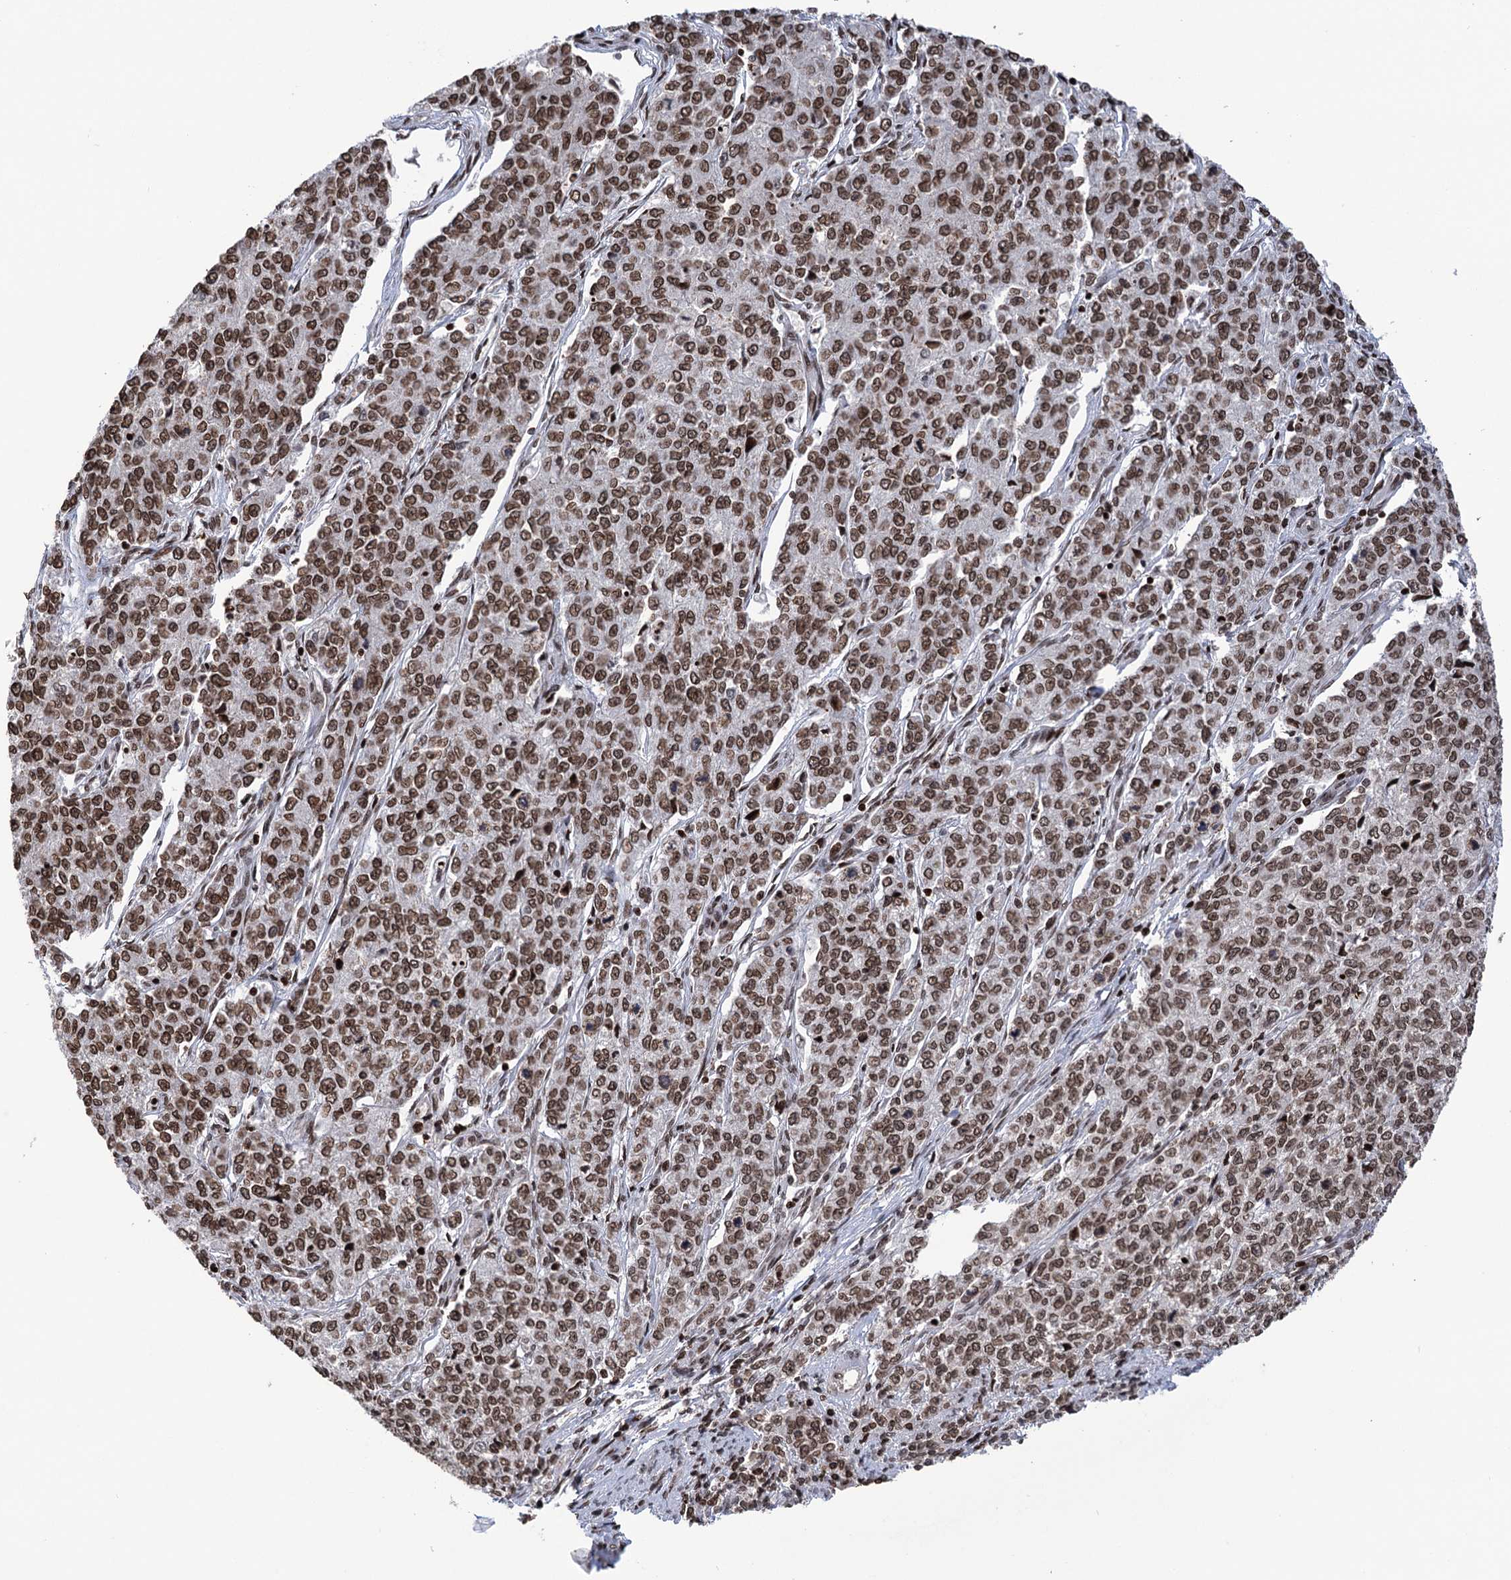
{"staining": {"intensity": "moderate", "quantity": ">75%", "location": "nuclear"}, "tissue": "endometrial cancer", "cell_type": "Tumor cells", "image_type": "cancer", "snomed": [{"axis": "morphology", "description": "Adenocarcinoma, NOS"}, {"axis": "topography", "description": "Endometrium"}], "caption": "Human endometrial cancer stained with a protein marker demonstrates moderate staining in tumor cells.", "gene": "CCDC77", "patient": {"sex": "female", "age": 50}}